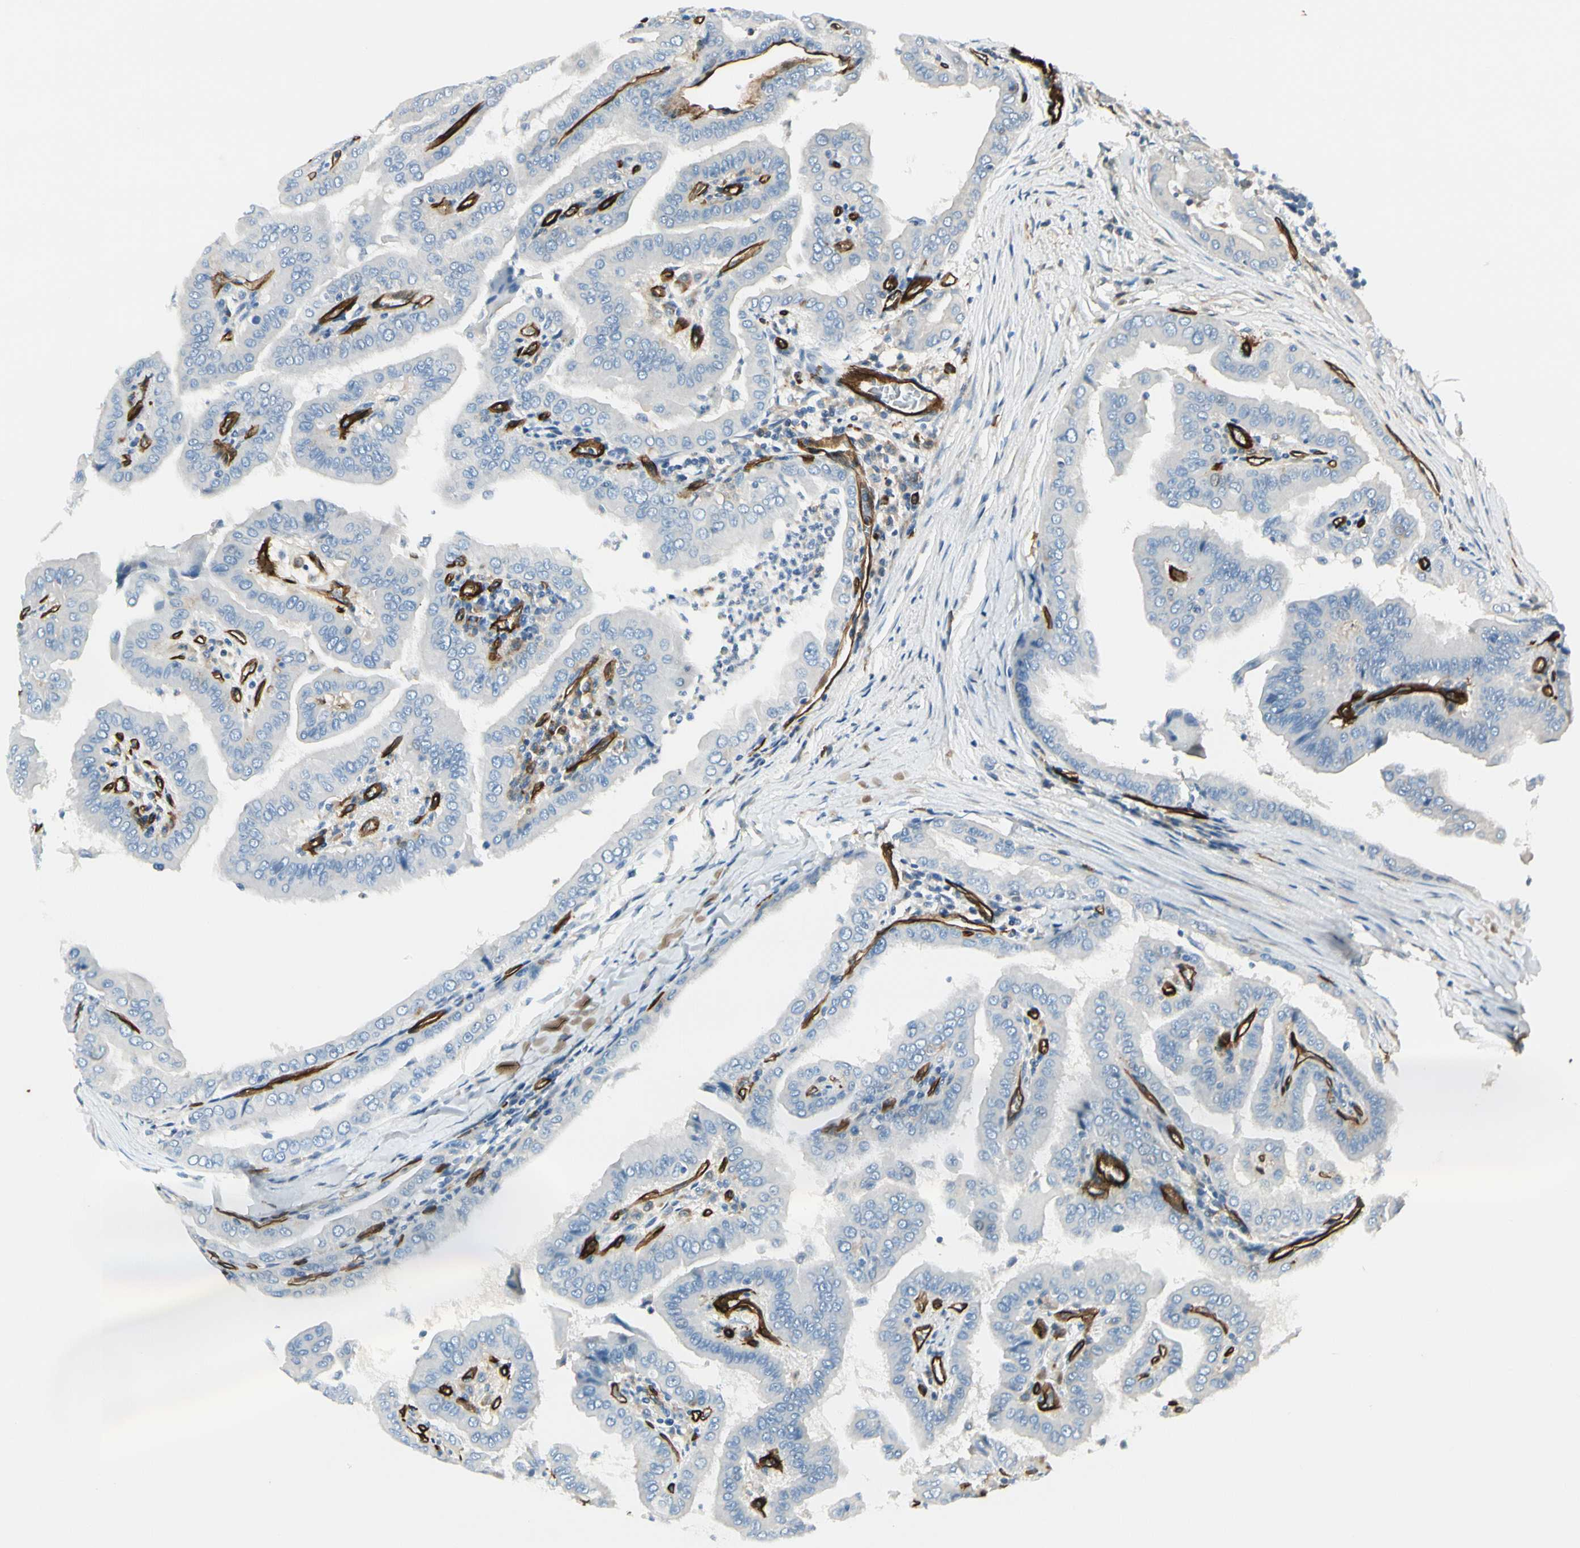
{"staining": {"intensity": "negative", "quantity": "none", "location": "none"}, "tissue": "thyroid cancer", "cell_type": "Tumor cells", "image_type": "cancer", "snomed": [{"axis": "morphology", "description": "Papillary adenocarcinoma, NOS"}, {"axis": "topography", "description": "Thyroid gland"}], "caption": "This histopathology image is of thyroid papillary adenocarcinoma stained with IHC to label a protein in brown with the nuclei are counter-stained blue. There is no staining in tumor cells.", "gene": "CD93", "patient": {"sex": "male", "age": 33}}